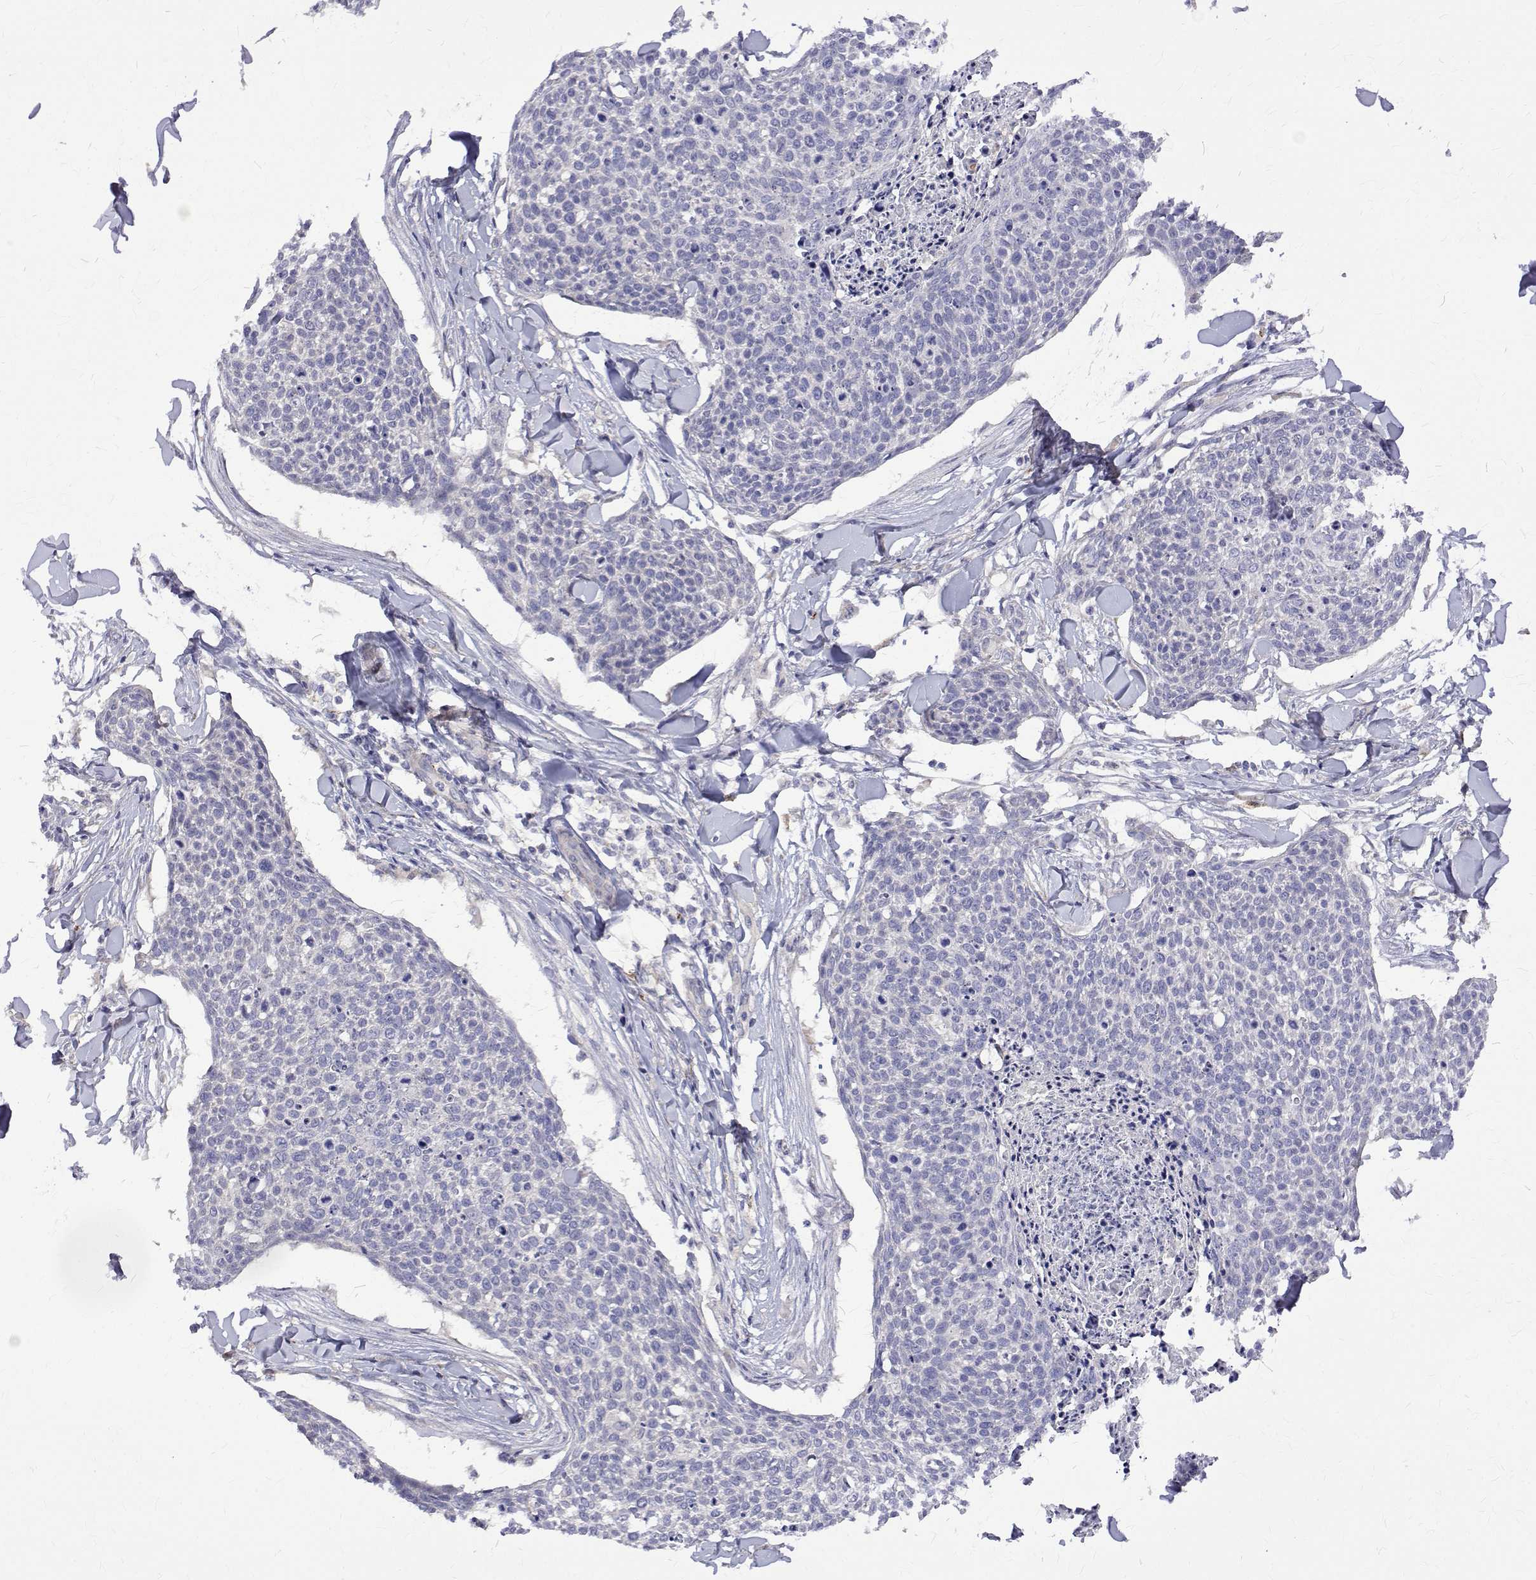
{"staining": {"intensity": "negative", "quantity": "none", "location": "none"}, "tissue": "skin cancer", "cell_type": "Tumor cells", "image_type": "cancer", "snomed": [{"axis": "morphology", "description": "Squamous cell carcinoma, NOS"}, {"axis": "topography", "description": "Skin"}, {"axis": "topography", "description": "Vulva"}], "caption": "Skin cancer (squamous cell carcinoma) was stained to show a protein in brown. There is no significant positivity in tumor cells. Nuclei are stained in blue.", "gene": "PADI1", "patient": {"sex": "female", "age": 75}}